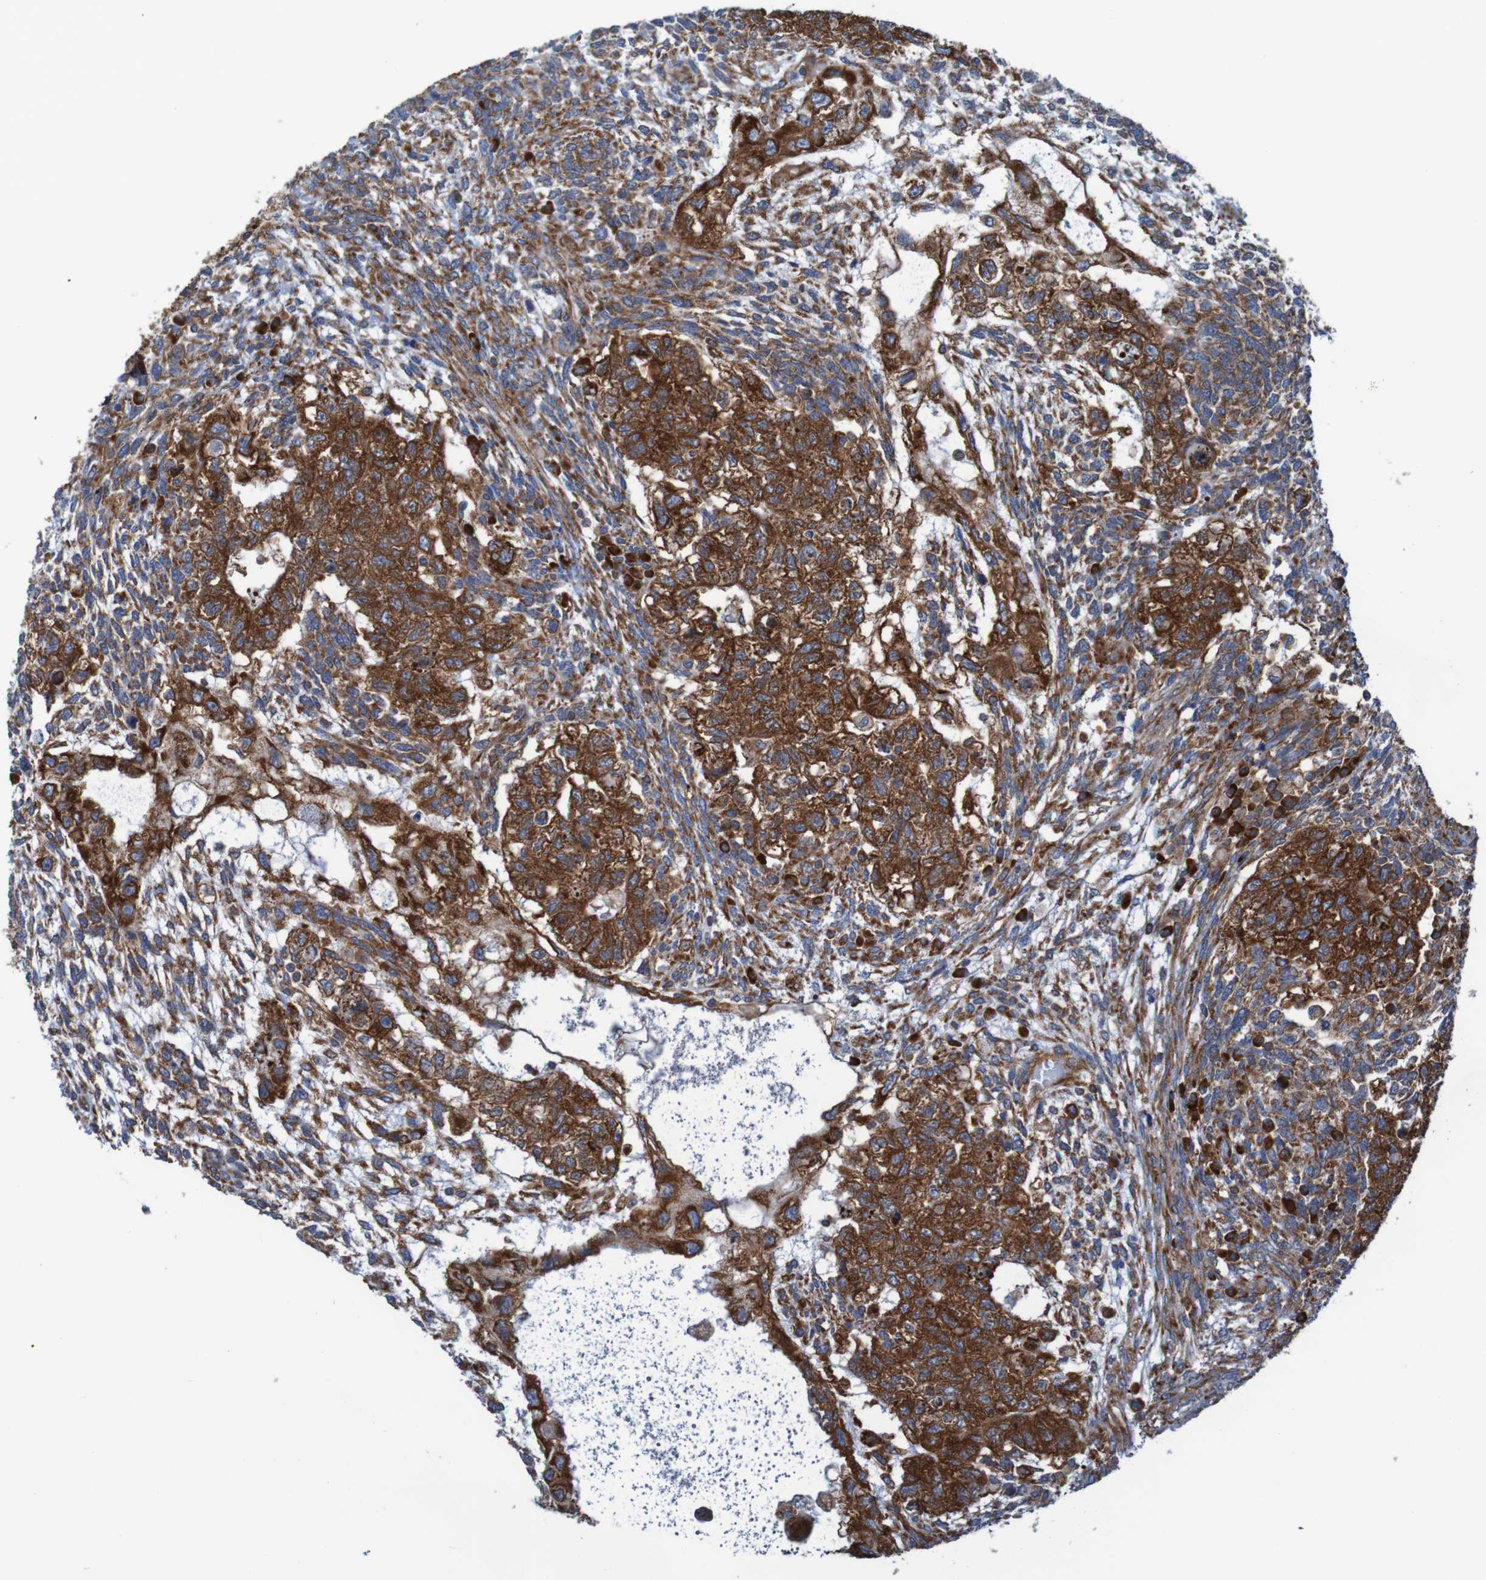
{"staining": {"intensity": "strong", "quantity": ">75%", "location": "cytoplasmic/membranous"}, "tissue": "testis cancer", "cell_type": "Tumor cells", "image_type": "cancer", "snomed": [{"axis": "morphology", "description": "Normal tissue, NOS"}, {"axis": "morphology", "description": "Carcinoma, Embryonal, NOS"}, {"axis": "topography", "description": "Testis"}], "caption": "Immunohistochemistry (IHC) micrograph of human testis cancer stained for a protein (brown), which demonstrates high levels of strong cytoplasmic/membranous expression in approximately >75% of tumor cells.", "gene": "RPL10", "patient": {"sex": "male", "age": 36}}